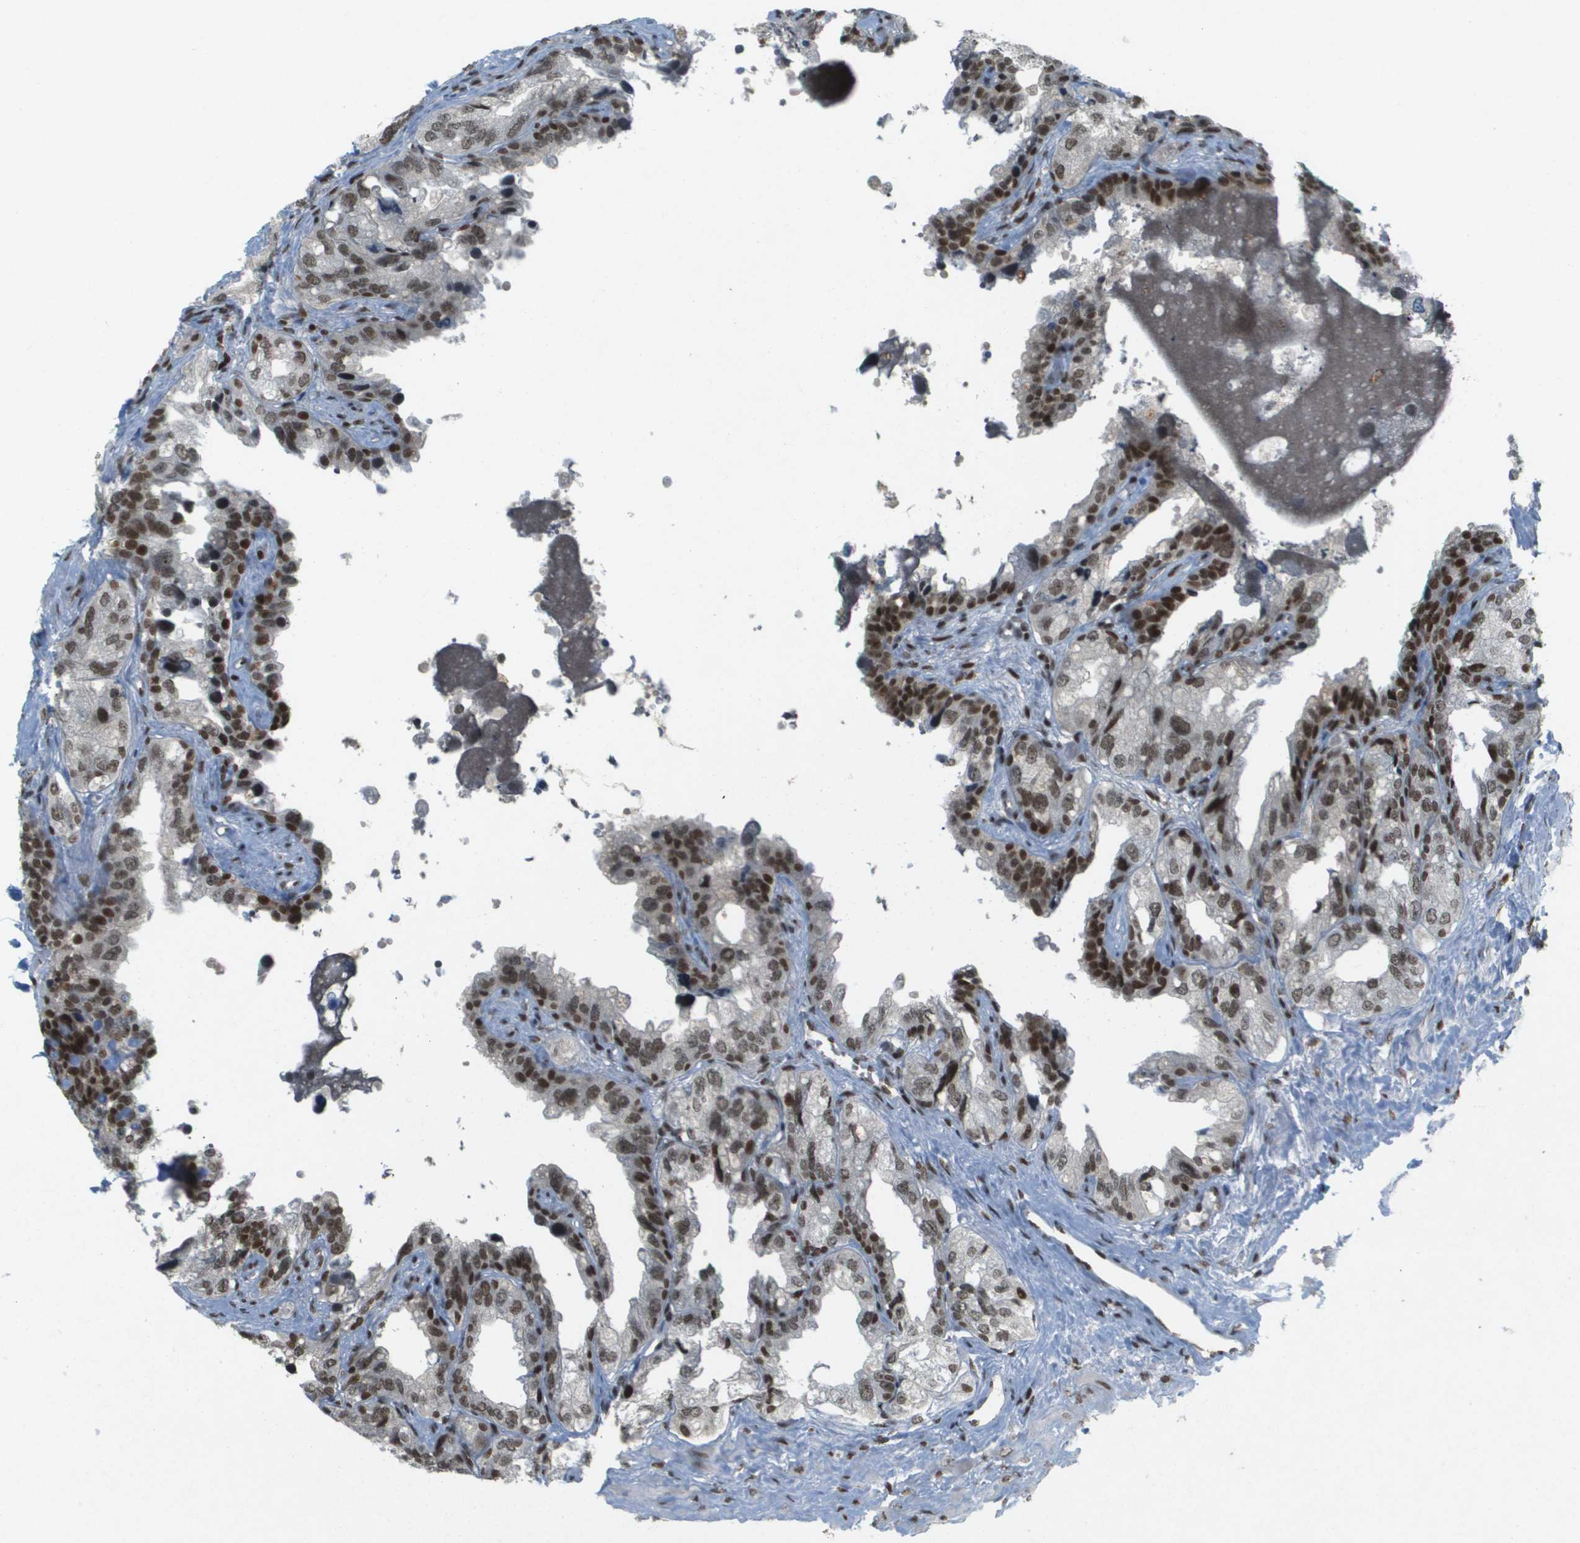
{"staining": {"intensity": "moderate", "quantity": ">75%", "location": "nuclear"}, "tissue": "seminal vesicle", "cell_type": "Glandular cells", "image_type": "normal", "snomed": [{"axis": "morphology", "description": "Normal tissue, NOS"}, {"axis": "topography", "description": "Seminal veicle"}], "caption": "A micrograph of seminal vesicle stained for a protein exhibits moderate nuclear brown staining in glandular cells.", "gene": "IRF7", "patient": {"sex": "male", "age": 68}}